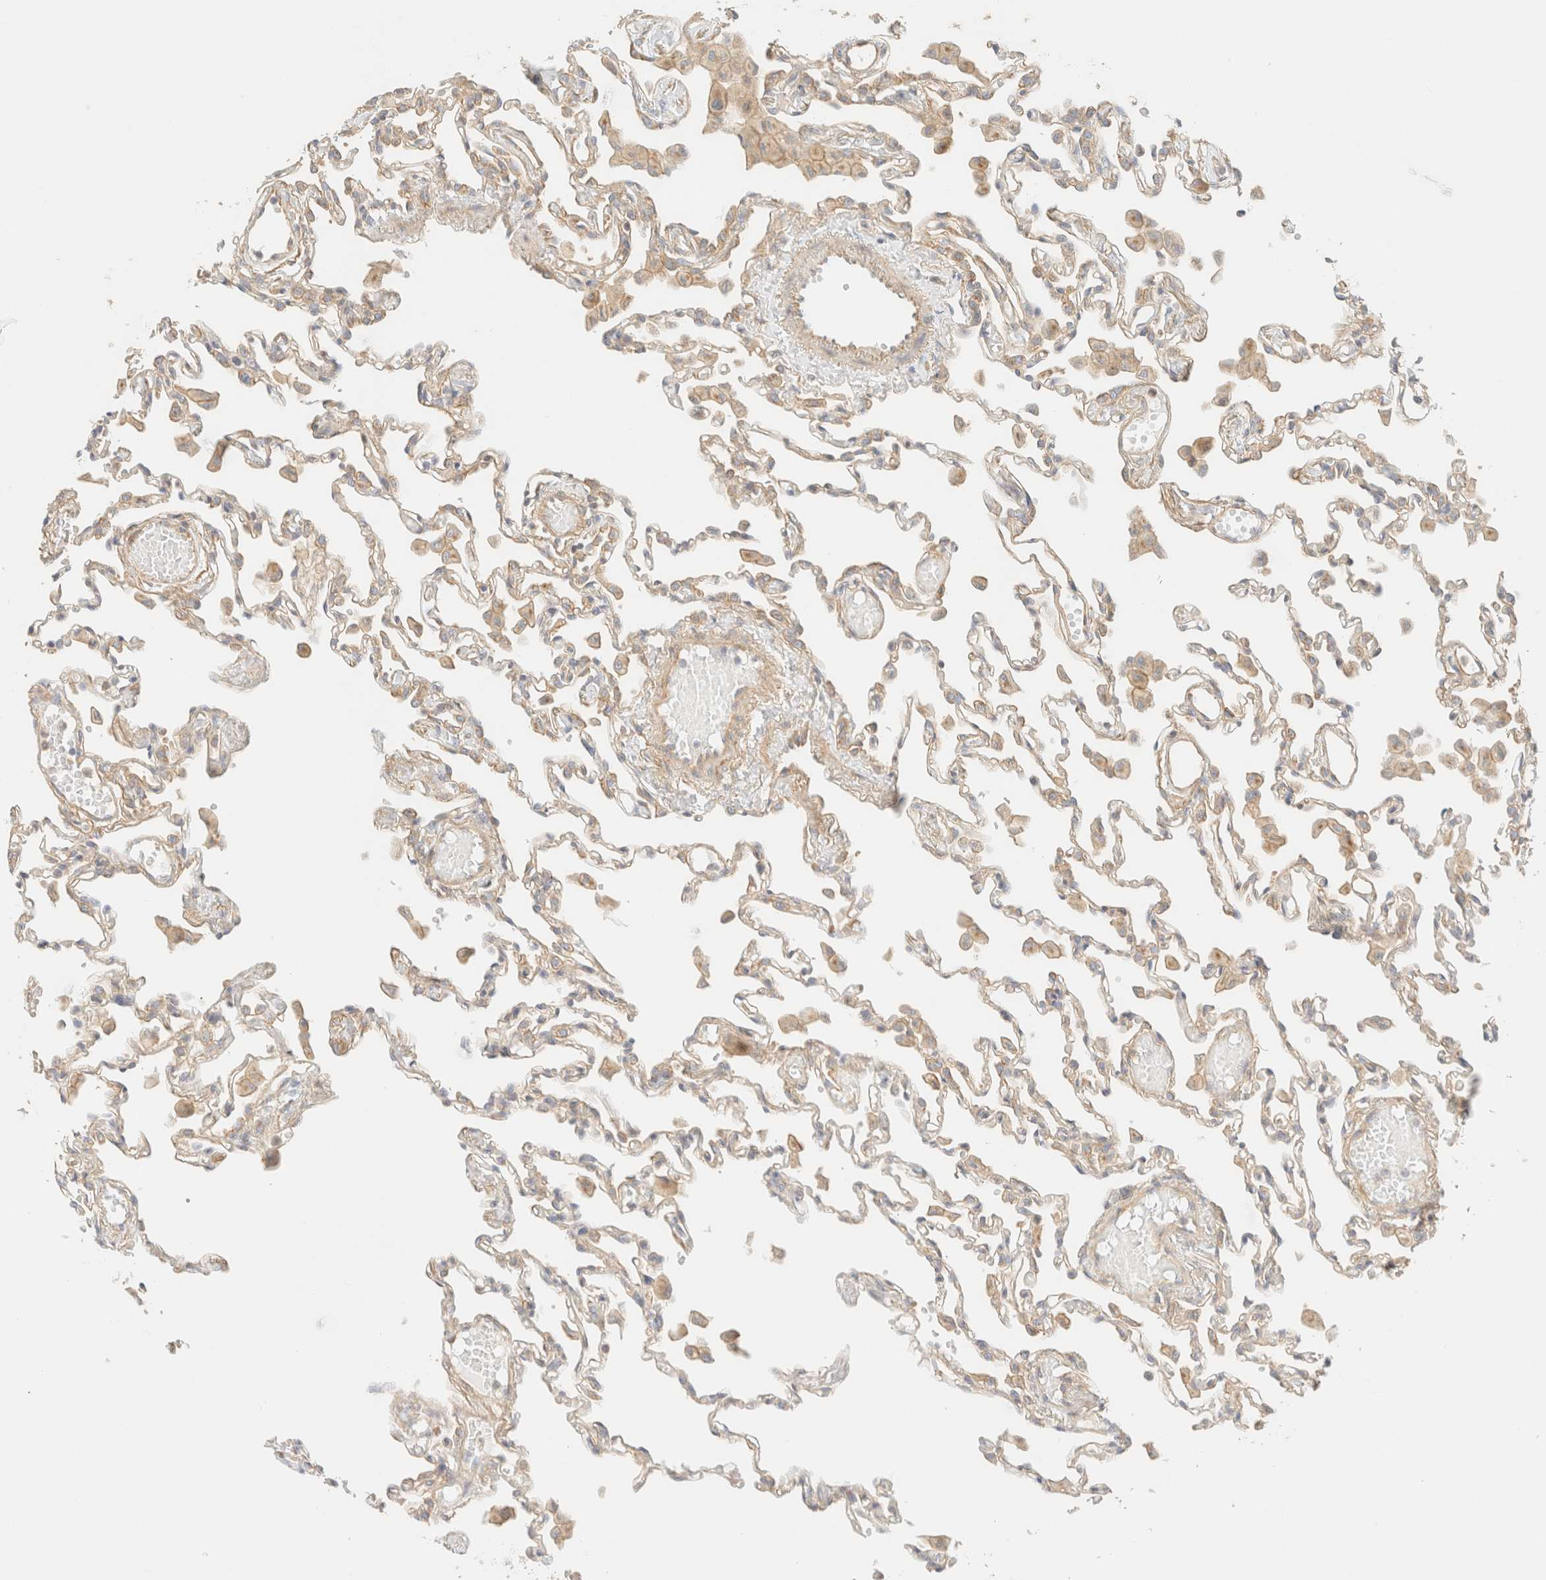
{"staining": {"intensity": "weak", "quantity": "25%-75%", "location": "cytoplasmic/membranous"}, "tissue": "lung", "cell_type": "Alveolar cells", "image_type": "normal", "snomed": [{"axis": "morphology", "description": "Normal tissue, NOS"}, {"axis": "topography", "description": "Bronchus"}, {"axis": "topography", "description": "Lung"}], "caption": "The photomicrograph shows staining of unremarkable lung, revealing weak cytoplasmic/membranous protein staining (brown color) within alveolar cells.", "gene": "MYO10", "patient": {"sex": "female", "age": 49}}